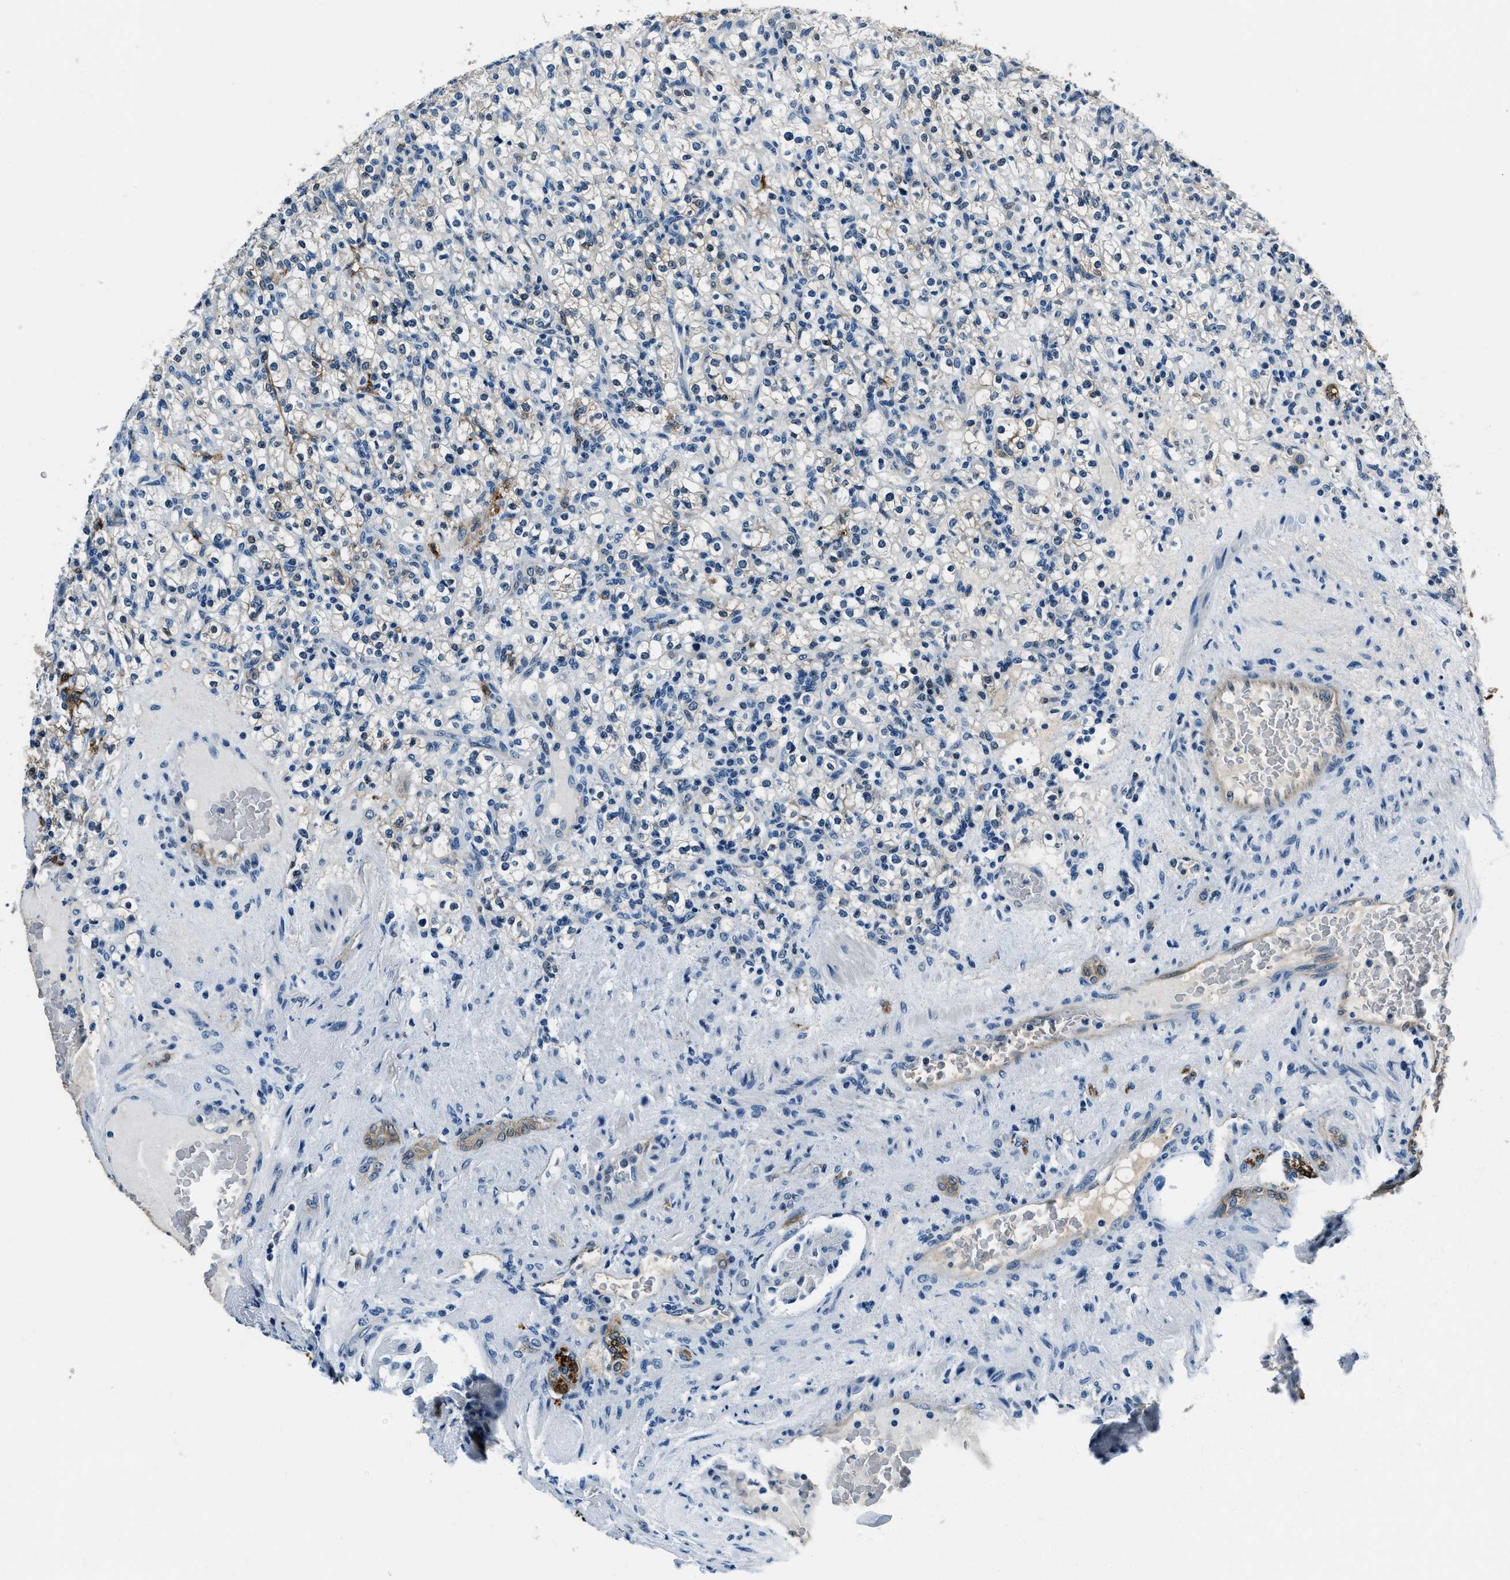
{"staining": {"intensity": "weak", "quantity": "<25%", "location": "cytoplasmic/membranous"}, "tissue": "renal cancer", "cell_type": "Tumor cells", "image_type": "cancer", "snomed": [{"axis": "morphology", "description": "Normal tissue, NOS"}, {"axis": "morphology", "description": "Adenocarcinoma, NOS"}, {"axis": "topography", "description": "Kidney"}], "caption": "This image is of adenocarcinoma (renal) stained with immunohistochemistry (IHC) to label a protein in brown with the nuclei are counter-stained blue. There is no staining in tumor cells.", "gene": "PTPDC1", "patient": {"sex": "female", "age": 72}}